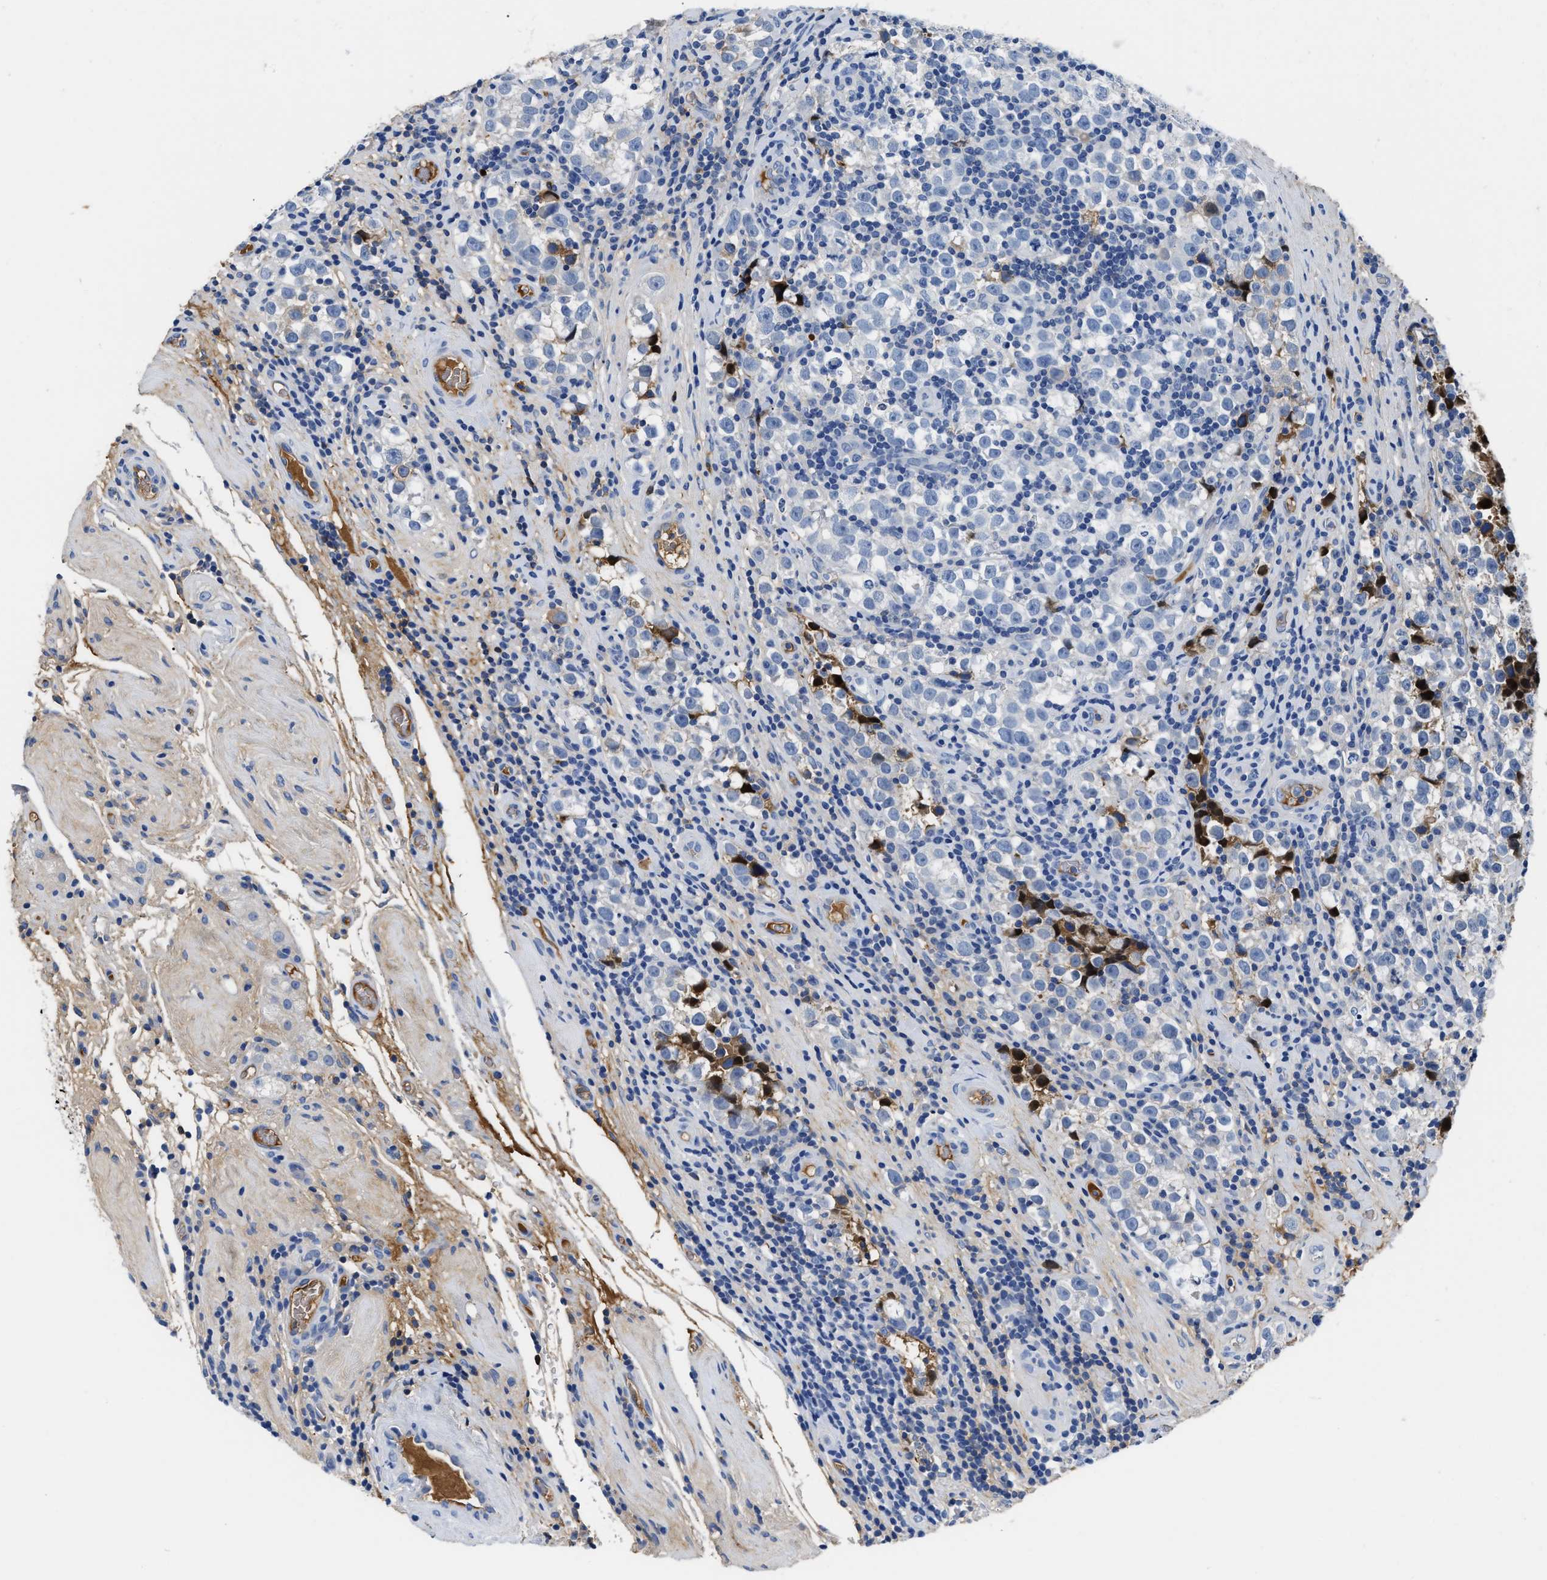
{"staining": {"intensity": "negative", "quantity": "none", "location": "none"}, "tissue": "testis cancer", "cell_type": "Tumor cells", "image_type": "cancer", "snomed": [{"axis": "morphology", "description": "Normal tissue, NOS"}, {"axis": "morphology", "description": "Seminoma, NOS"}, {"axis": "topography", "description": "Testis"}], "caption": "DAB immunohistochemical staining of testis cancer (seminoma) demonstrates no significant positivity in tumor cells.", "gene": "GC", "patient": {"sex": "male", "age": 43}}